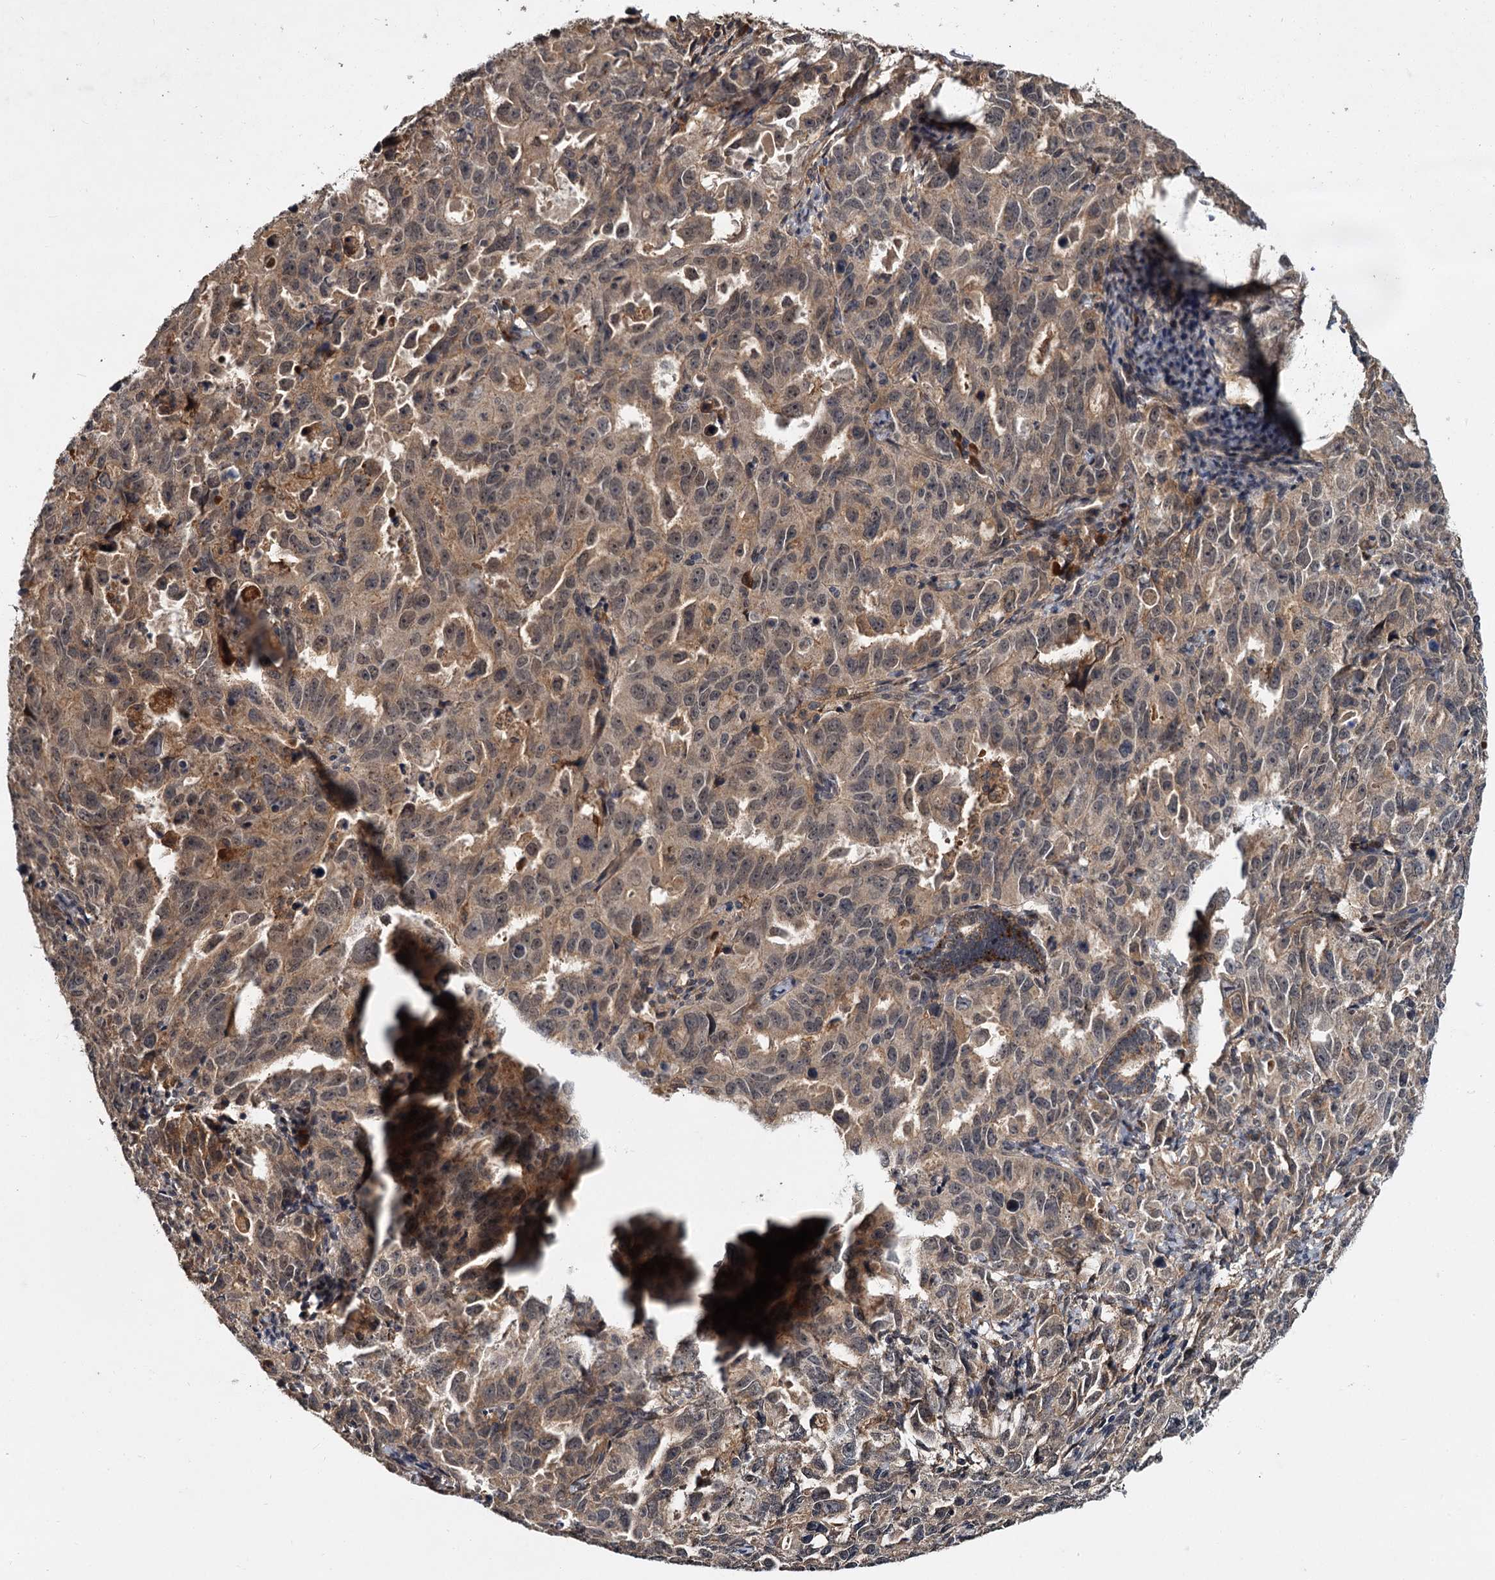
{"staining": {"intensity": "moderate", "quantity": "25%-75%", "location": "cytoplasmic/membranous"}, "tissue": "endometrial cancer", "cell_type": "Tumor cells", "image_type": "cancer", "snomed": [{"axis": "morphology", "description": "Adenocarcinoma, NOS"}, {"axis": "topography", "description": "Endometrium"}], "caption": "Adenocarcinoma (endometrial) stained with DAB immunohistochemistry demonstrates medium levels of moderate cytoplasmic/membranous positivity in approximately 25%-75% of tumor cells.", "gene": "MBD6", "patient": {"sex": "female", "age": 65}}